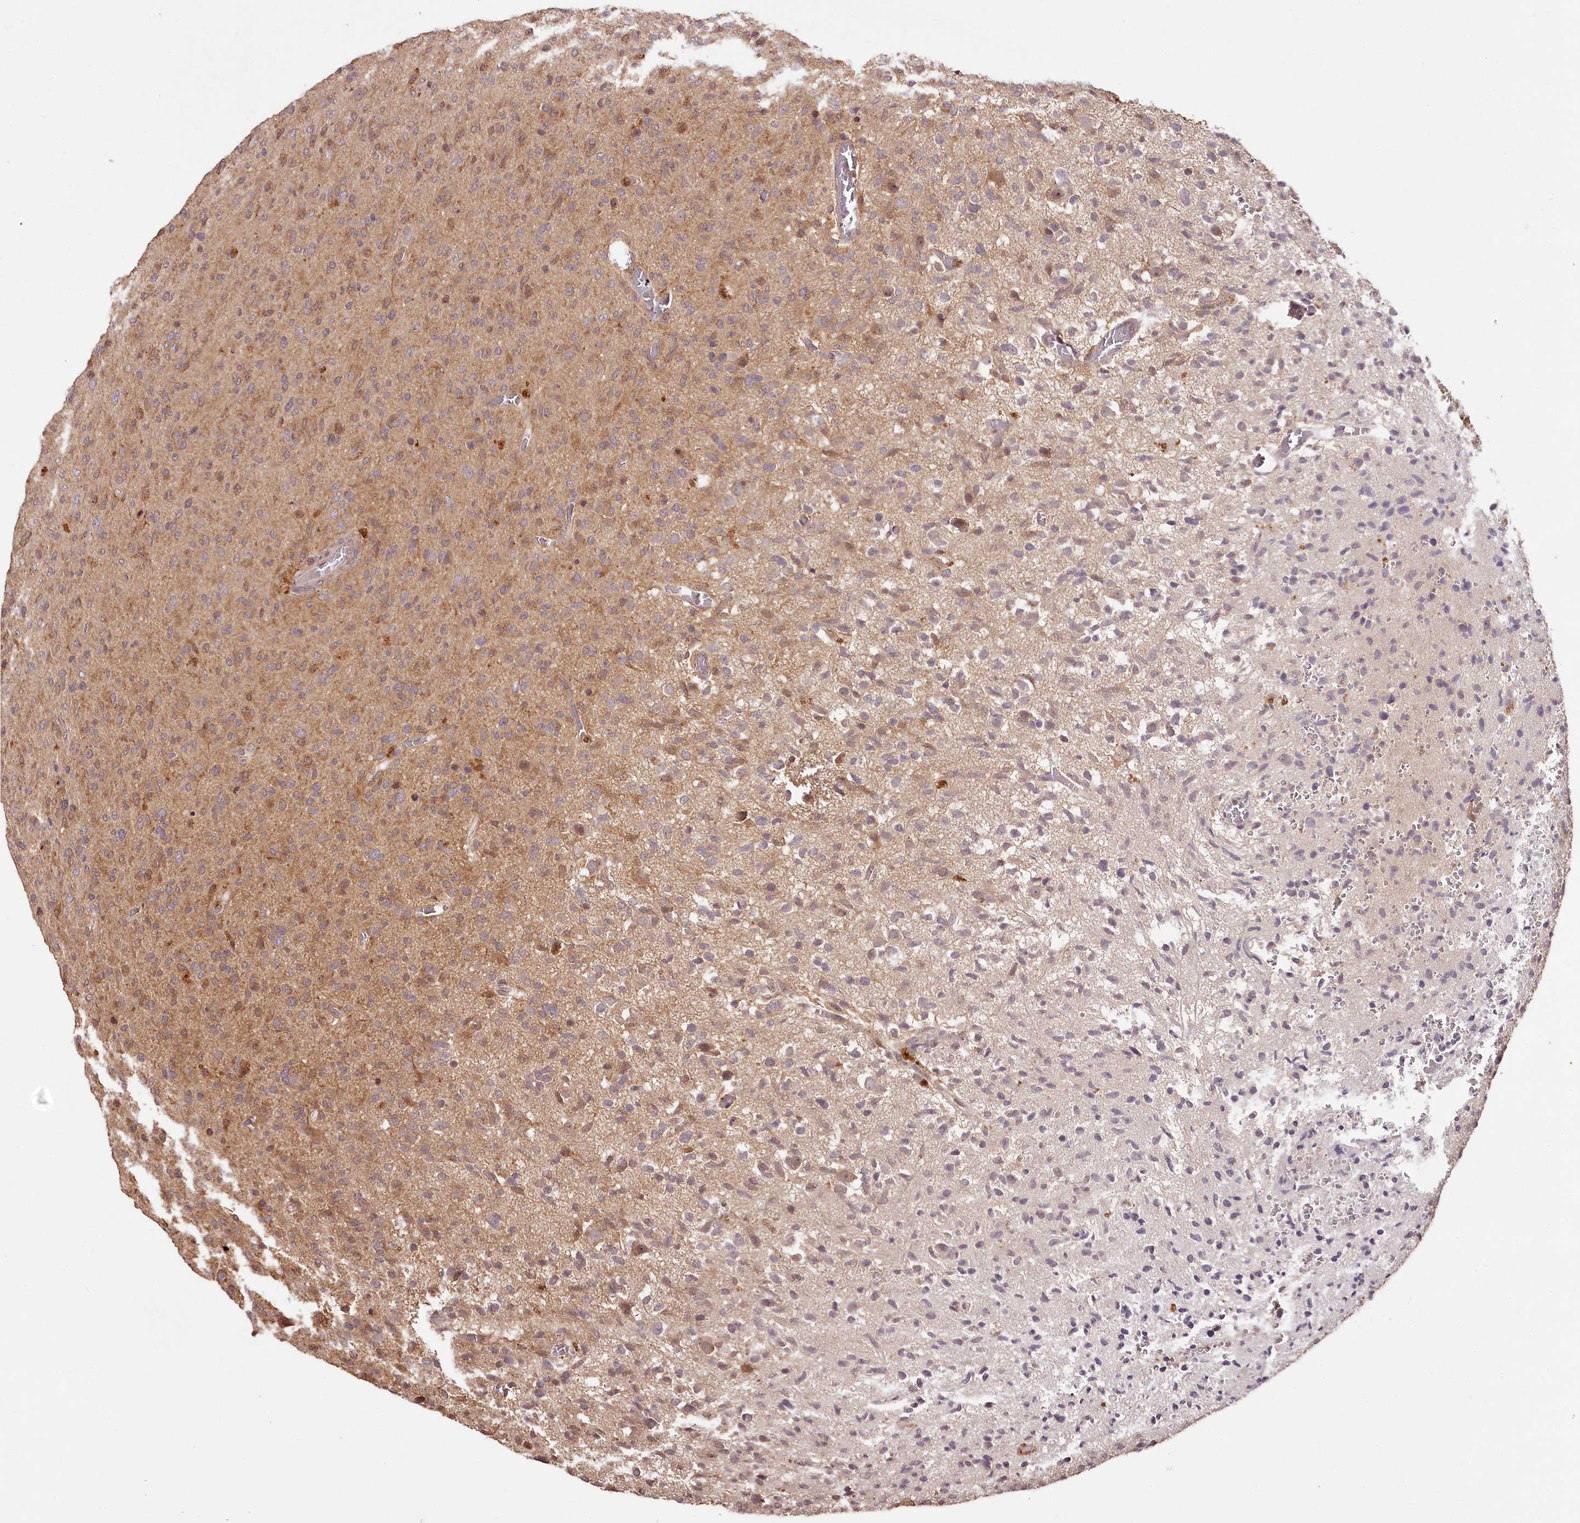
{"staining": {"intensity": "moderate", "quantity": "<25%", "location": "cytoplasmic/membranous"}, "tissue": "glioma", "cell_type": "Tumor cells", "image_type": "cancer", "snomed": [{"axis": "morphology", "description": "Glioma, malignant, High grade"}, {"axis": "topography", "description": "Brain"}], "caption": "Immunohistochemical staining of glioma exhibits low levels of moderate cytoplasmic/membranous protein expression in about <25% of tumor cells.", "gene": "TTC12", "patient": {"sex": "female", "age": 57}}